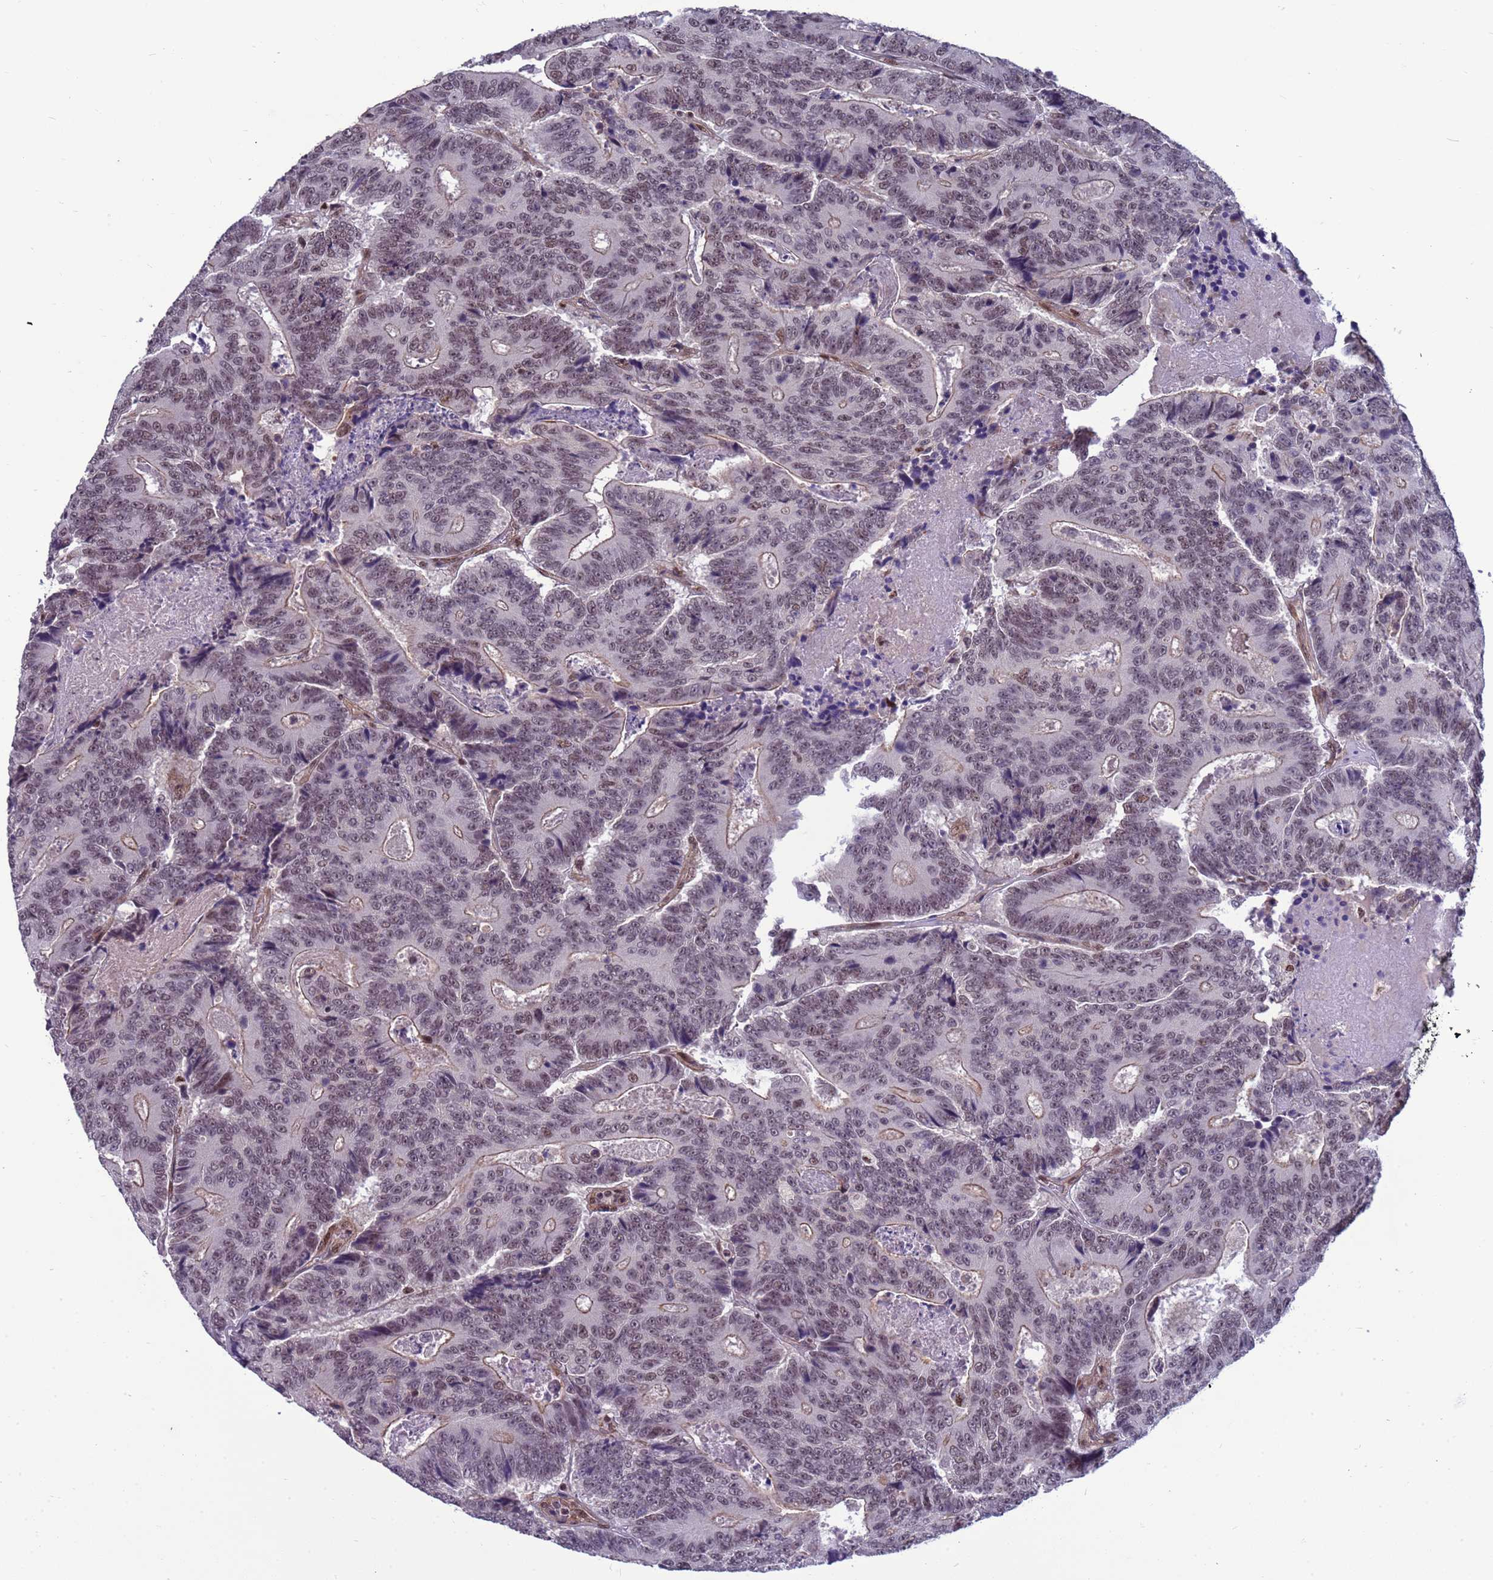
{"staining": {"intensity": "weak", "quantity": "25%-75%", "location": "nuclear"}, "tissue": "colorectal cancer", "cell_type": "Tumor cells", "image_type": "cancer", "snomed": [{"axis": "morphology", "description": "Adenocarcinoma, NOS"}, {"axis": "topography", "description": "Colon"}], "caption": "A high-resolution histopathology image shows IHC staining of colorectal adenocarcinoma, which shows weak nuclear staining in approximately 25%-75% of tumor cells.", "gene": "NSL1", "patient": {"sex": "male", "age": 83}}